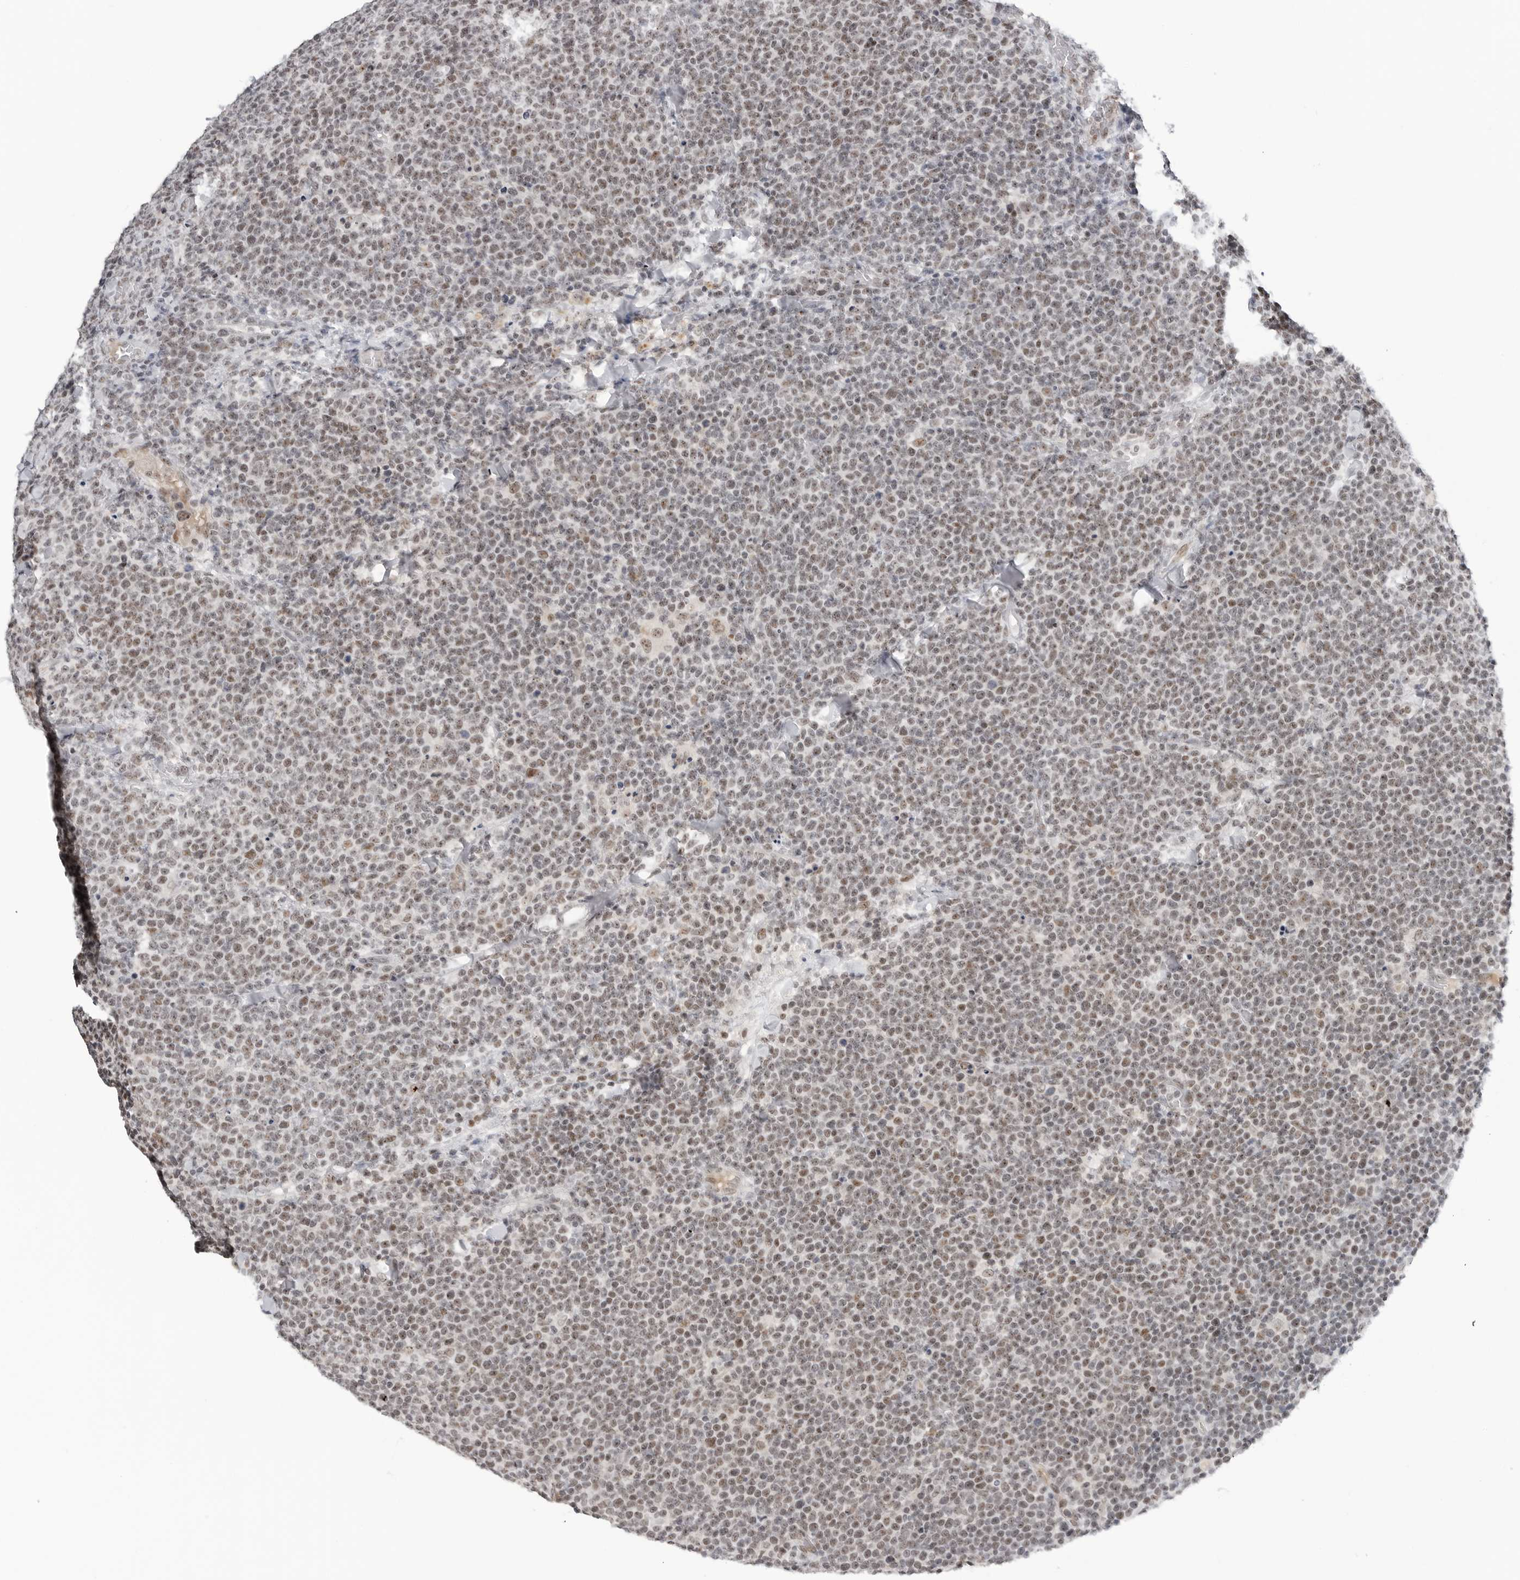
{"staining": {"intensity": "weak", "quantity": ">75%", "location": "nuclear"}, "tissue": "lymphoma", "cell_type": "Tumor cells", "image_type": "cancer", "snomed": [{"axis": "morphology", "description": "Malignant lymphoma, non-Hodgkin's type, High grade"}, {"axis": "topography", "description": "Lymph node"}], "caption": "A brown stain highlights weak nuclear positivity of a protein in human lymphoma tumor cells.", "gene": "WRAP53", "patient": {"sex": "male", "age": 61}}